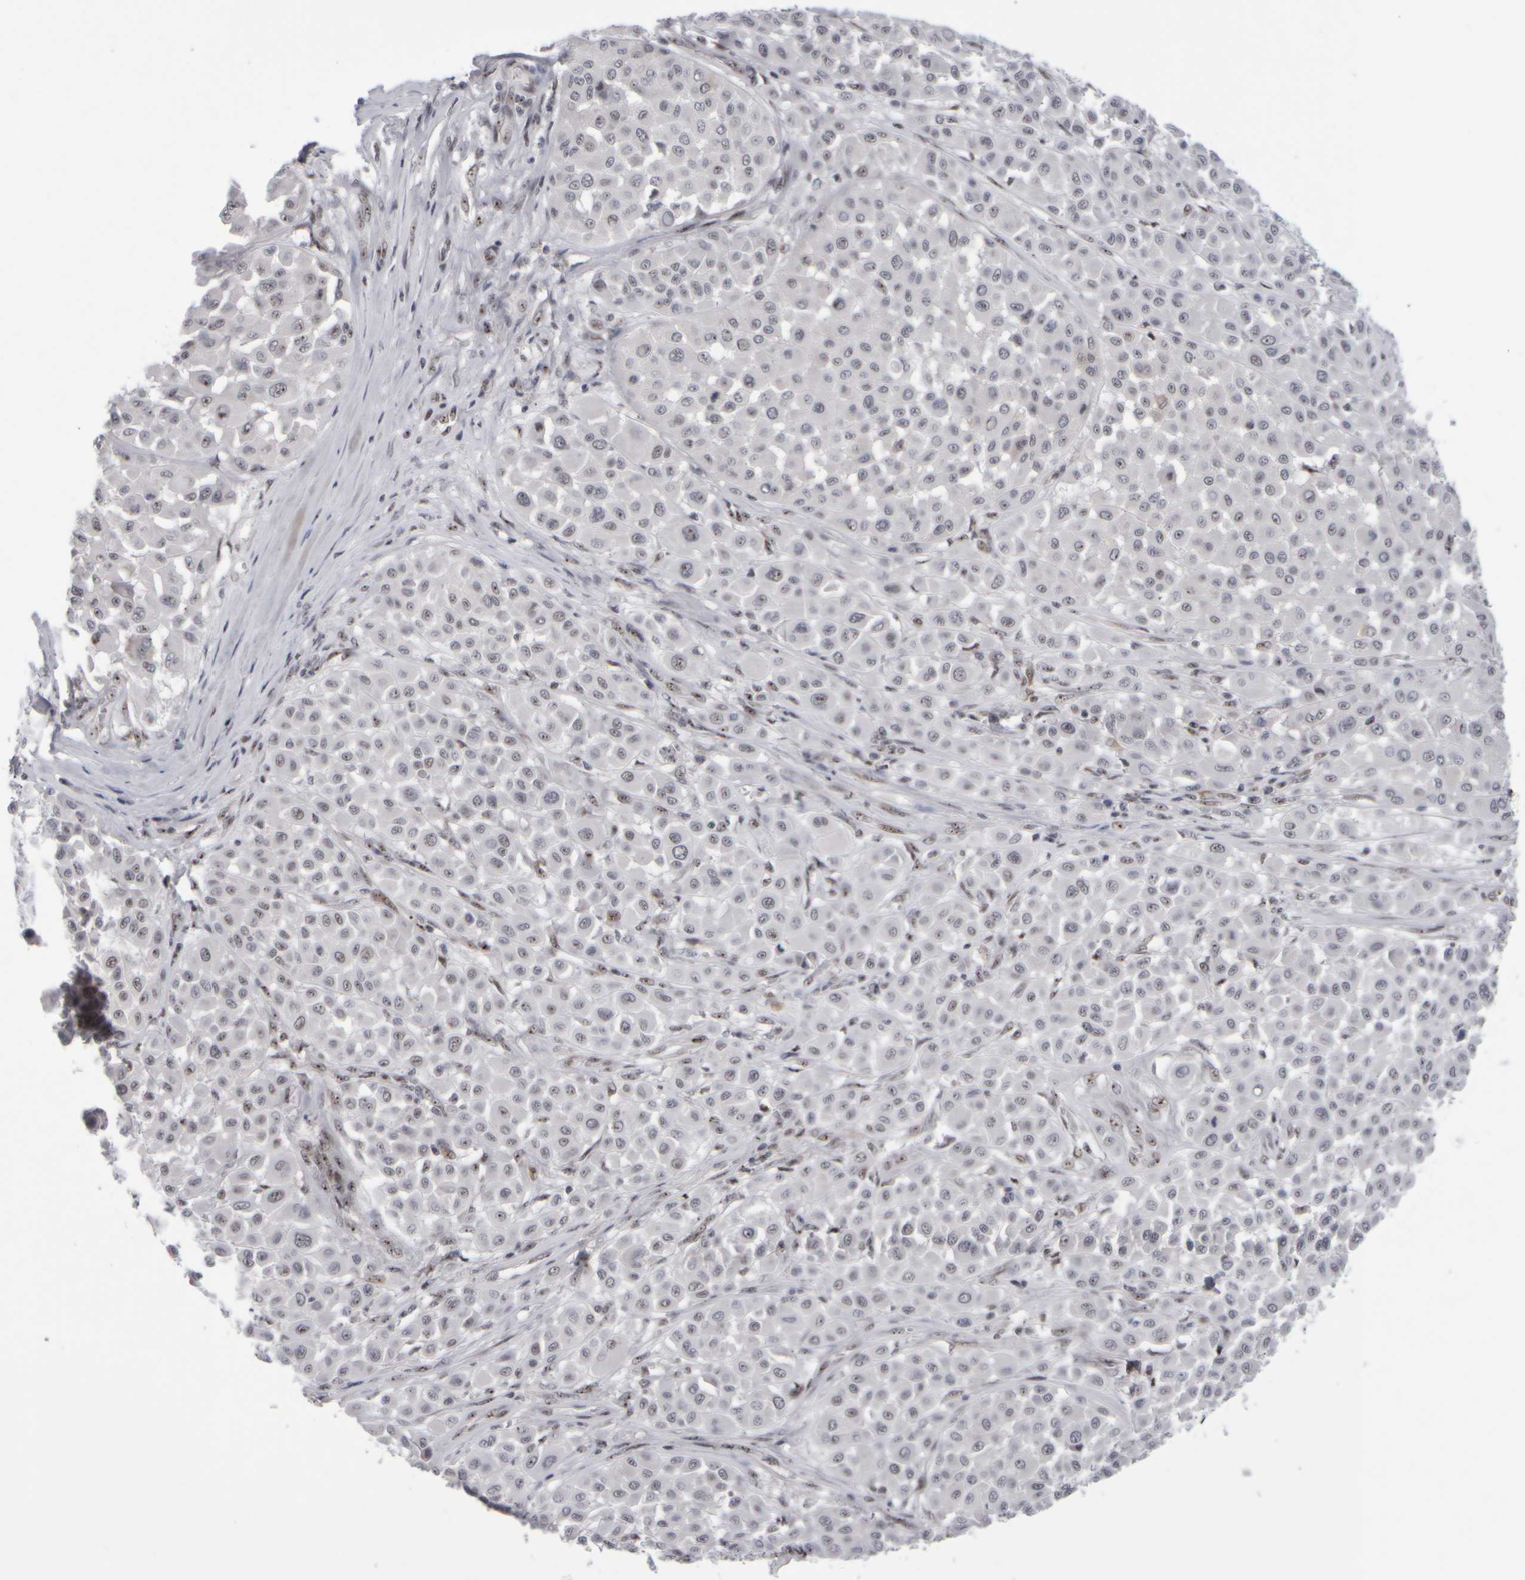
{"staining": {"intensity": "negative", "quantity": "none", "location": "none"}, "tissue": "melanoma", "cell_type": "Tumor cells", "image_type": "cancer", "snomed": [{"axis": "morphology", "description": "Malignant melanoma, Metastatic site"}, {"axis": "topography", "description": "Soft tissue"}], "caption": "High magnification brightfield microscopy of malignant melanoma (metastatic site) stained with DAB (3,3'-diaminobenzidine) (brown) and counterstained with hematoxylin (blue): tumor cells show no significant expression.", "gene": "SURF6", "patient": {"sex": "male", "age": 41}}